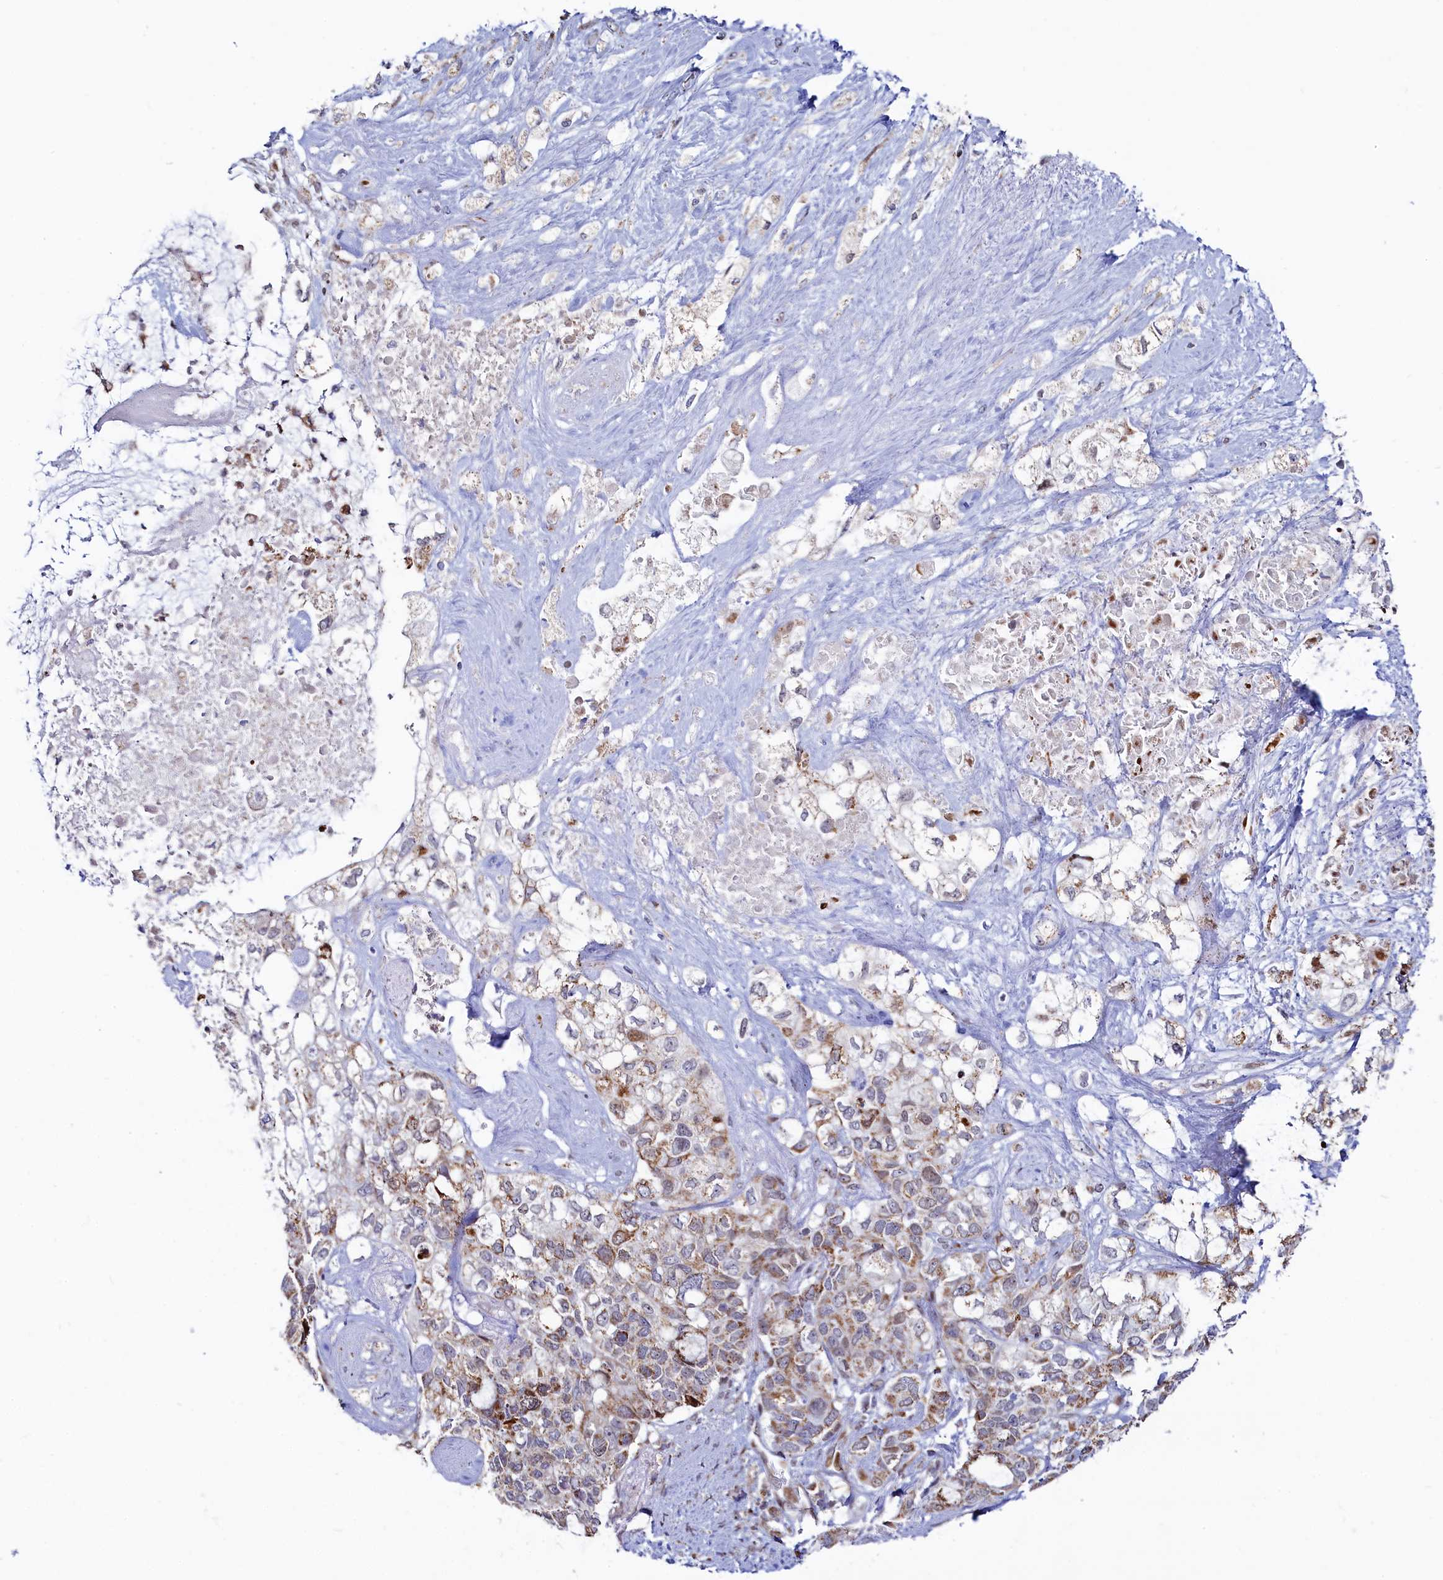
{"staining": {"intensity": "moderate", "quantity": ">75%", "location": "cytoplasmic/membranous"}, "tissue": "pancreatic cancer", "cell_type": "Tumor cells", "image_type": "cancer", "snomed": [{"axis": "morphology", "description": "Adenocarcinoma, NOS"}, {"axis": "topography", "description": "Pancreas"}], "caption": "Pancreatic adenocarcinoma was stained to show a protein in brown. There is medium levels of moderate cytoplasmic/membranous positivity in approximately >75% of tumor cells.", "gene": "HDGFL3", "patient": {"sex": "female", "age": 56}}